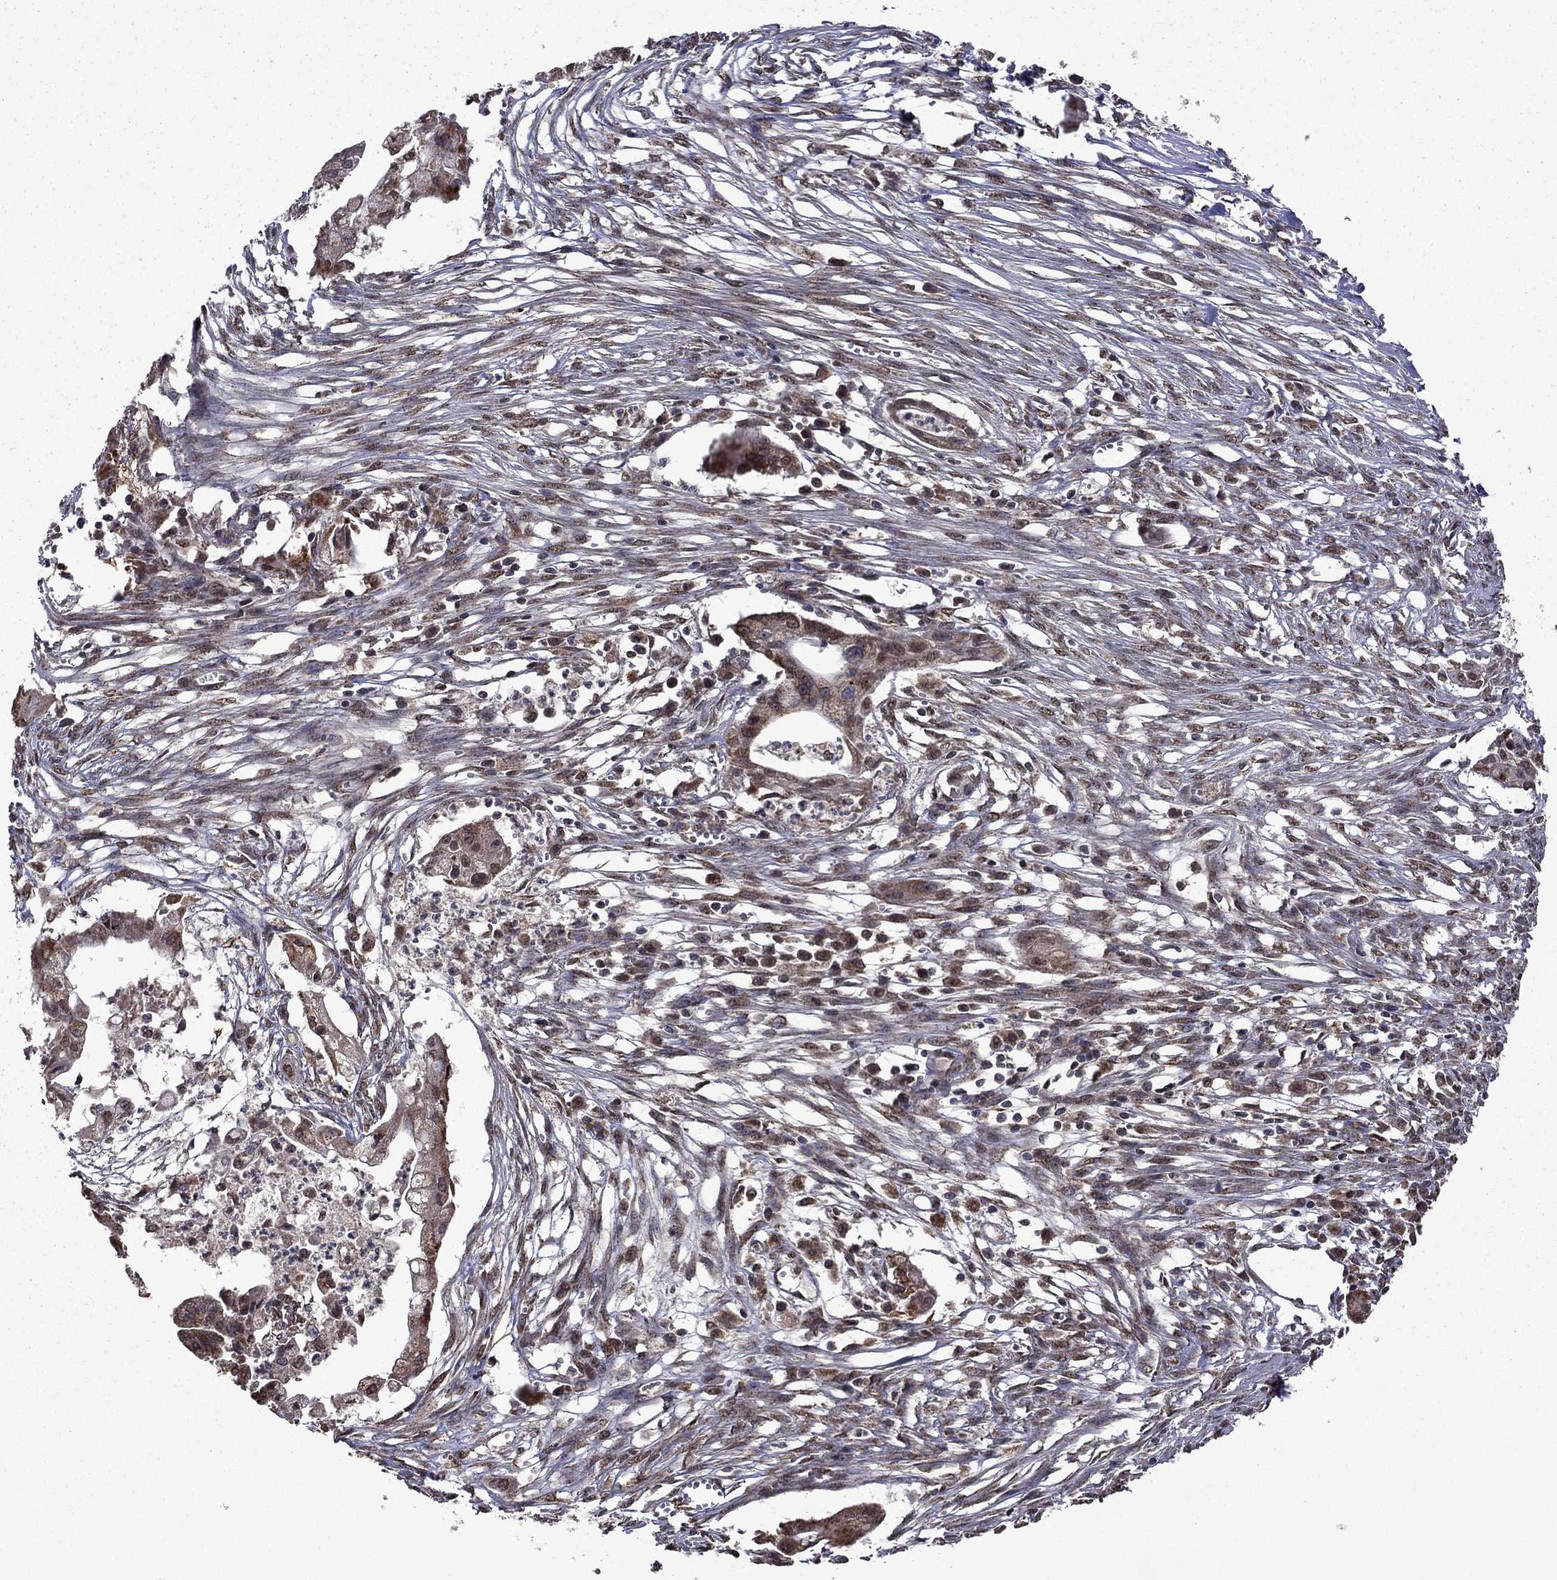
{"staining": {"intensity": "moderate", "quantity": "25%-75%", "location": "cytoplasmic/membranous"}, "tissue": "pancreatic cancer", "cell_type": "Tumor cells", "image_type": "cancer", "snomed": [{"axis": "morphology", "description": "Normal tissue, NOS"}, {"axis": "morphology", "description": "Adenocarcinoma, NOS"}, {"axis": "topography", "description": "Pancreas"}], "caption": "DAB immunohistochemical staining of pancreatic adenocarcinoma reveals moderate cytoplasmic/membranous protein positivity in approximately 25%-75% of tumor cells.", "gene": "ITM2B", "patient": {"sex": "female", "age": 58}}